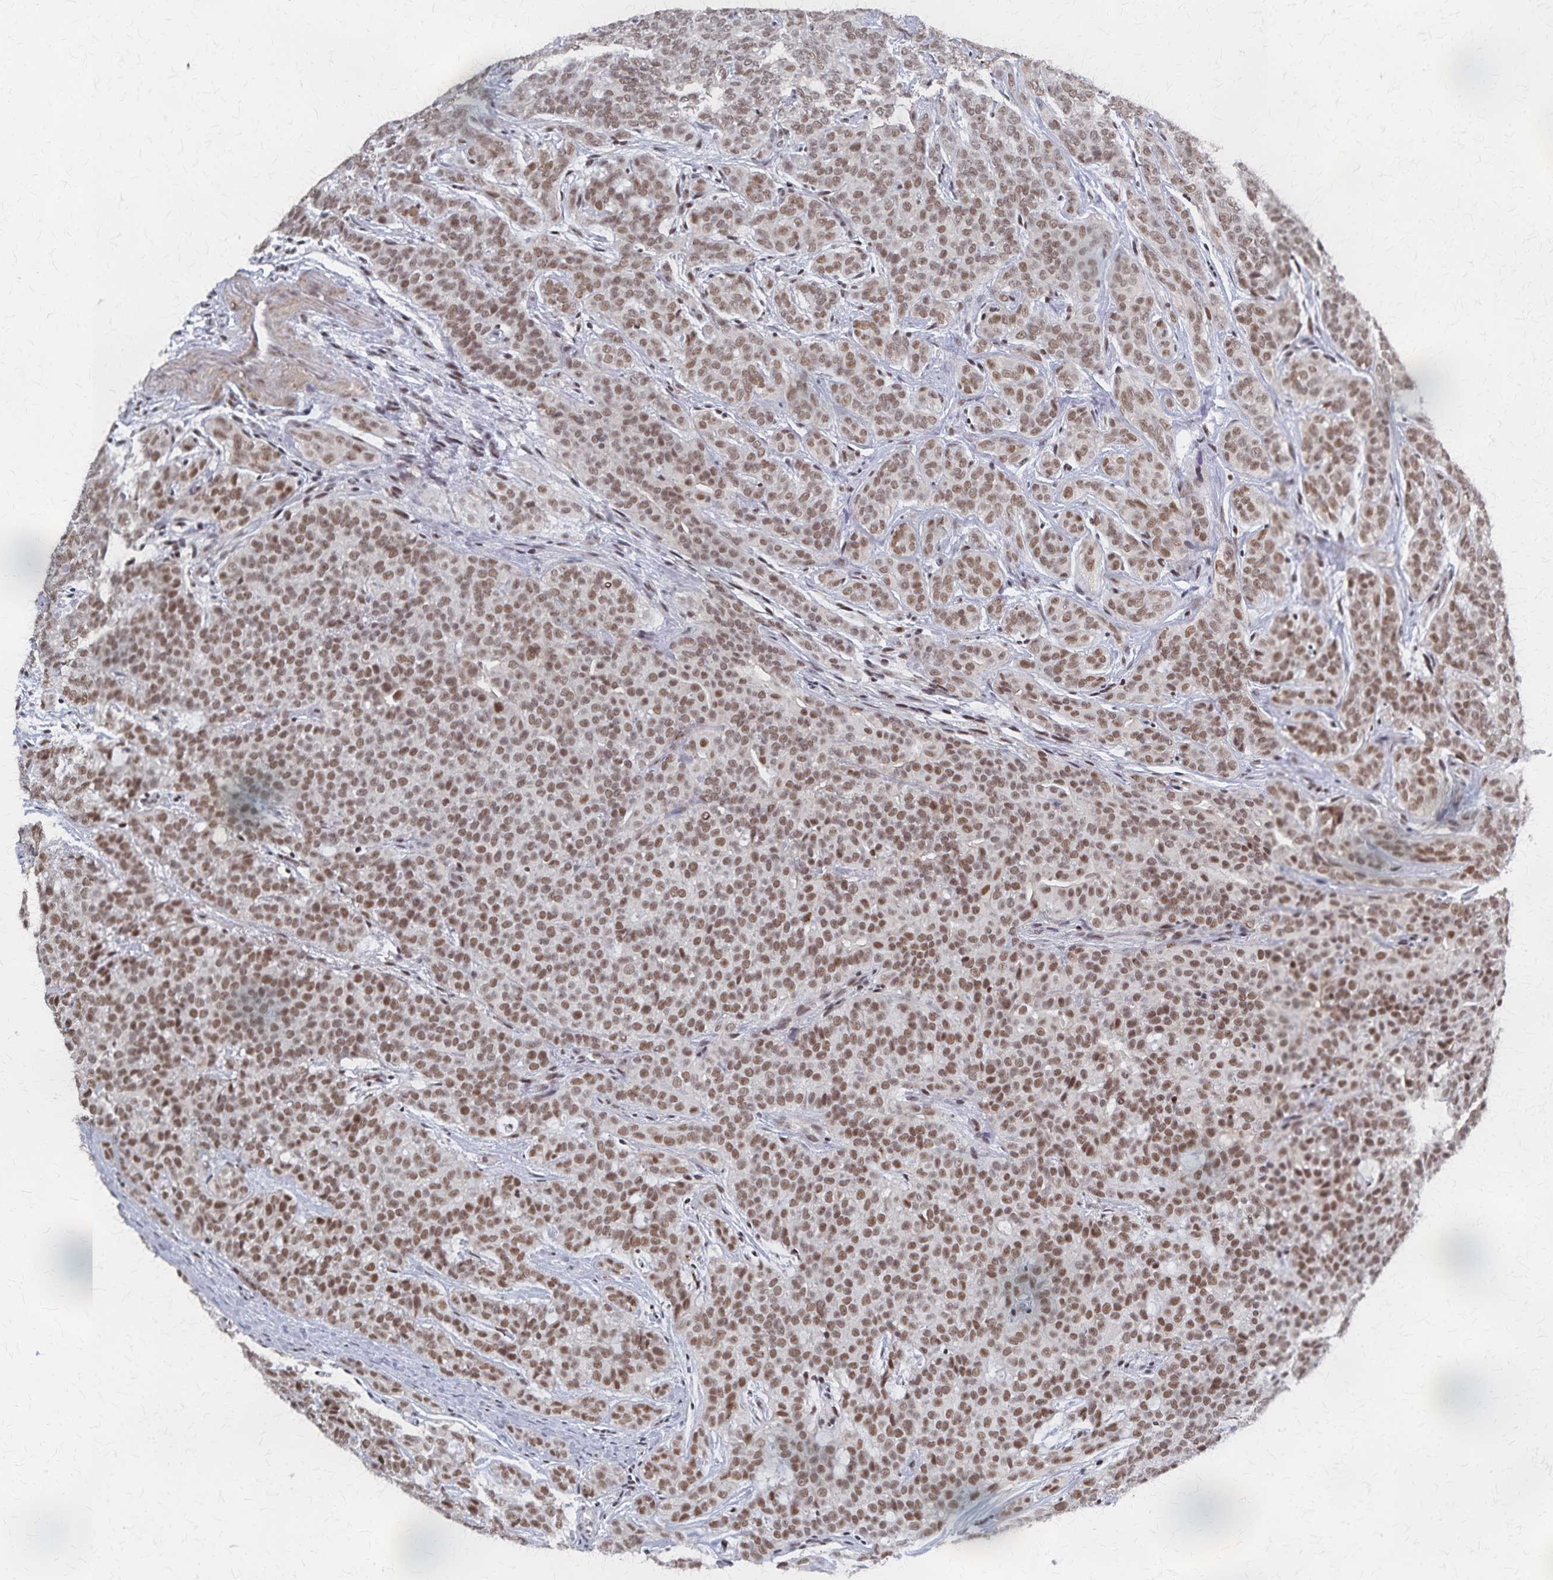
{"staining": {"intensity": "moderate", "quantity": ">75%", "location": "nuclear"}, "tissue": "head and neck cancer", "cell_type": "Tumor cells", "image_type": "cancer", "snomed": [{"axis": "morphology", "description": "Normal tissue, NOS"}, {"axis": "morphology", "description": "Adenocarcinoma, NOS"}, {"axis": "topography", "description": "Oral tissue"}, {"axis": "topography", "description": "Head-Neck"}], "caption": "Head and neck cancer stained with DAB immunohistochemistry reveals medium levels of moderate nuclear staining in approximately >75% of tumor cells.", "gene": "GTF2B", "patient": {"sex": "female", "age": 57}}